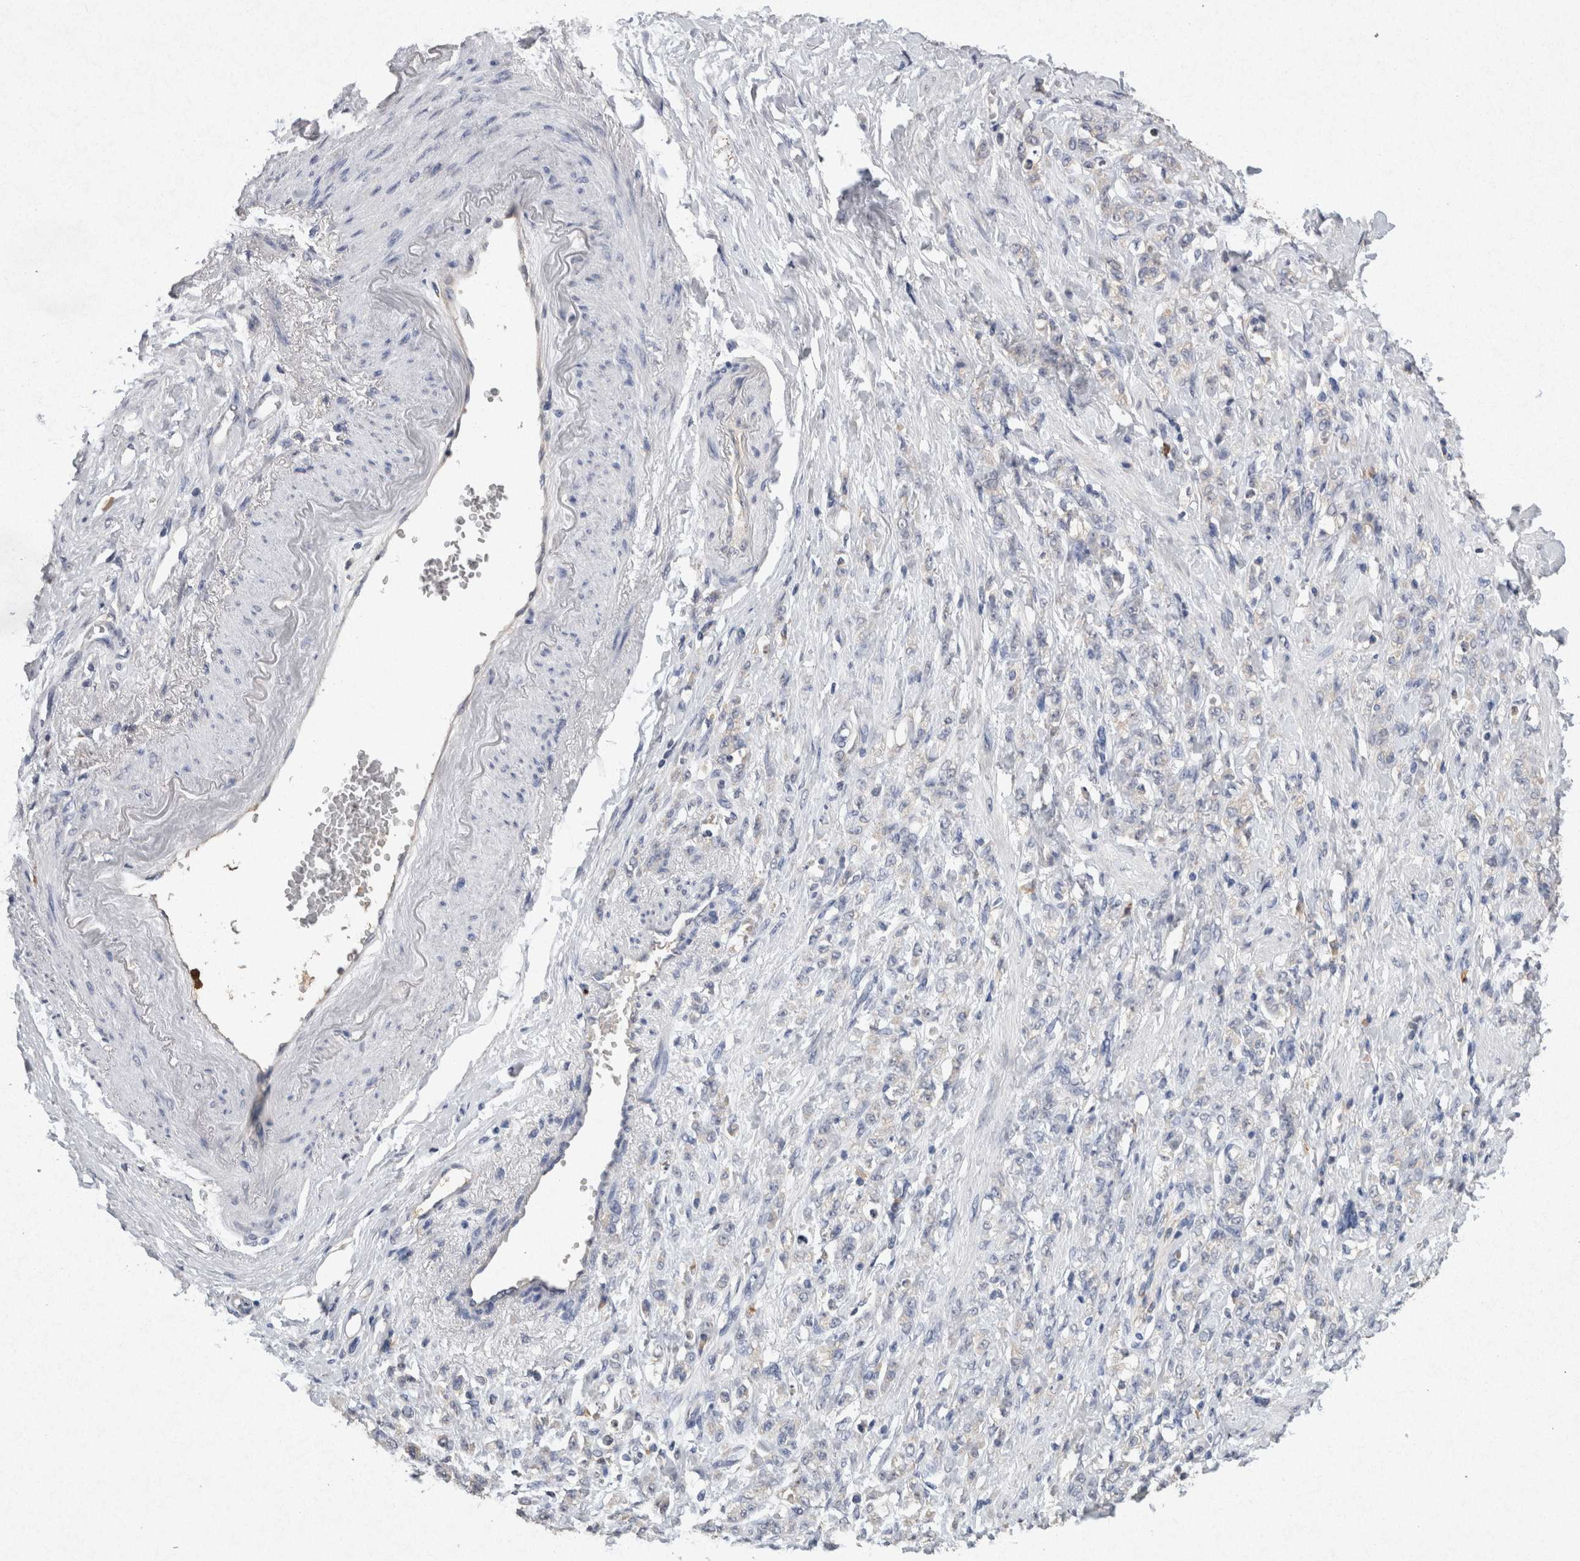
{"staining": {"intensity": "negative", "quantity": "none", "location": "none"}, "tissue": "stomach cancer", "cell_type": "Tumor cells", "image_type": "cancer", "snomed": [{"axis": "morphology", "description": "Adenocarcinoma, NOS"}, {"axis": "topography", "description": "Stomach"}], "caption": "Stomach cancer was stained to show a protein in brown. There is no significant staining in tumor cells.", "gene": "FABP7", "patient": {"sex": "male", "age": 82}}